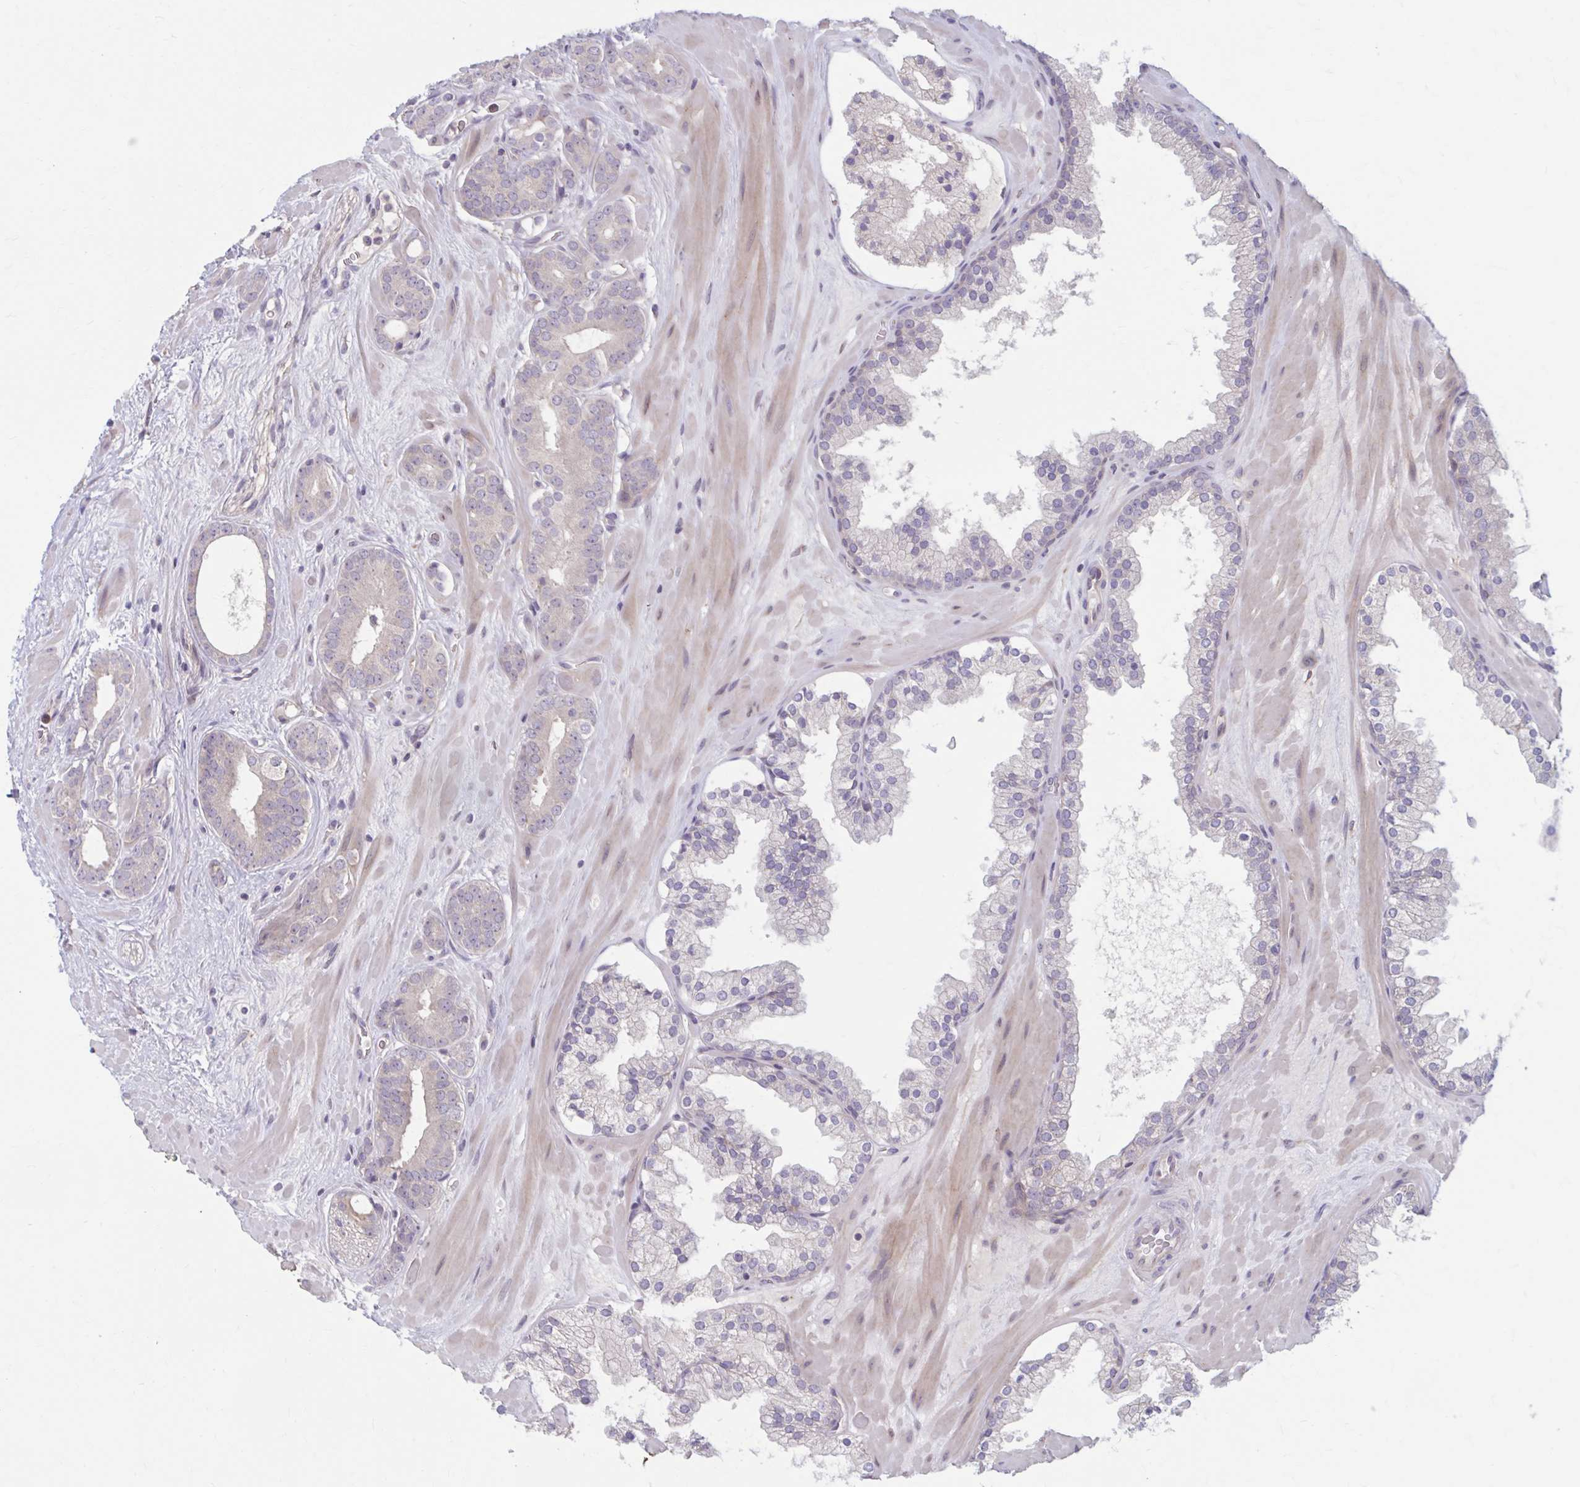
{"staining": {"intensity": "negative", "quantity": "none", "location": "none"}, "tissue": "prostate cancer", "cell_type": "Tumor cells", "image_type": "cancer", "snomed": [{"axis": "morphology", "description": "Adenocarcinoma, High grade"}, {"axis": "topography", "description": "Prostate"}], "caption": "IHC of prostate cancer (adenocarcinoma (high-grade)) displays no positivity in tumor cells. Nuclei are stained in blue.", "gene": "CHST3", "patient": {"sex": "male", "age": 66}}